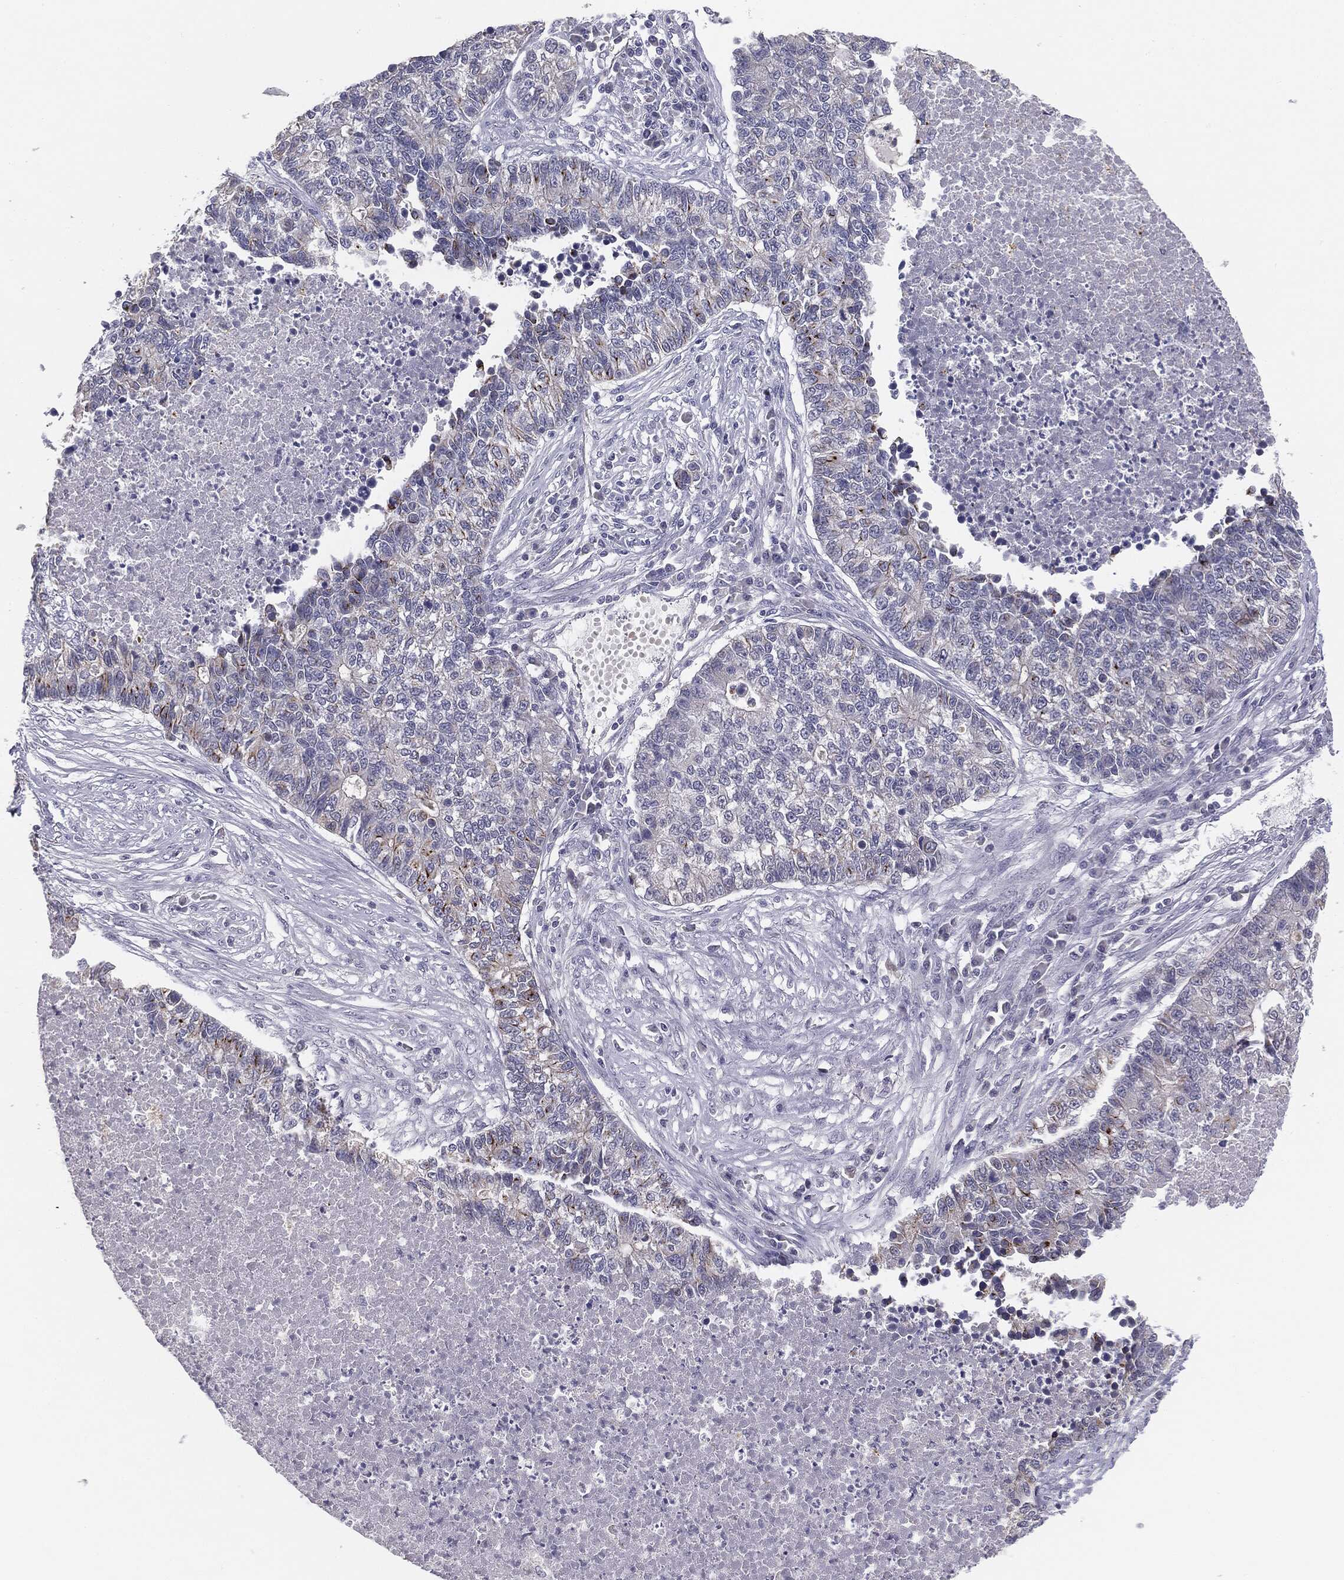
{"staining": {"intensity": "negative", "quantity": "none", "location": "none"}, "tissue": "lung cancer", "cell_type": "Tumor cells", "image_type": "cancer", "snomed": [{"axis": "morphology", "description": "Adenocarcinoma, NOS"}, {"axis": "topography", "description": "Lung"}], "caption": "A high-resolution micrograph shows immunohistochemistry staining of lung cancer (adenocarcinoma), which shows no significant positivity in tumor cells.", "gene": "MUC1", "patient": {"sex": "male", "age": 57}}